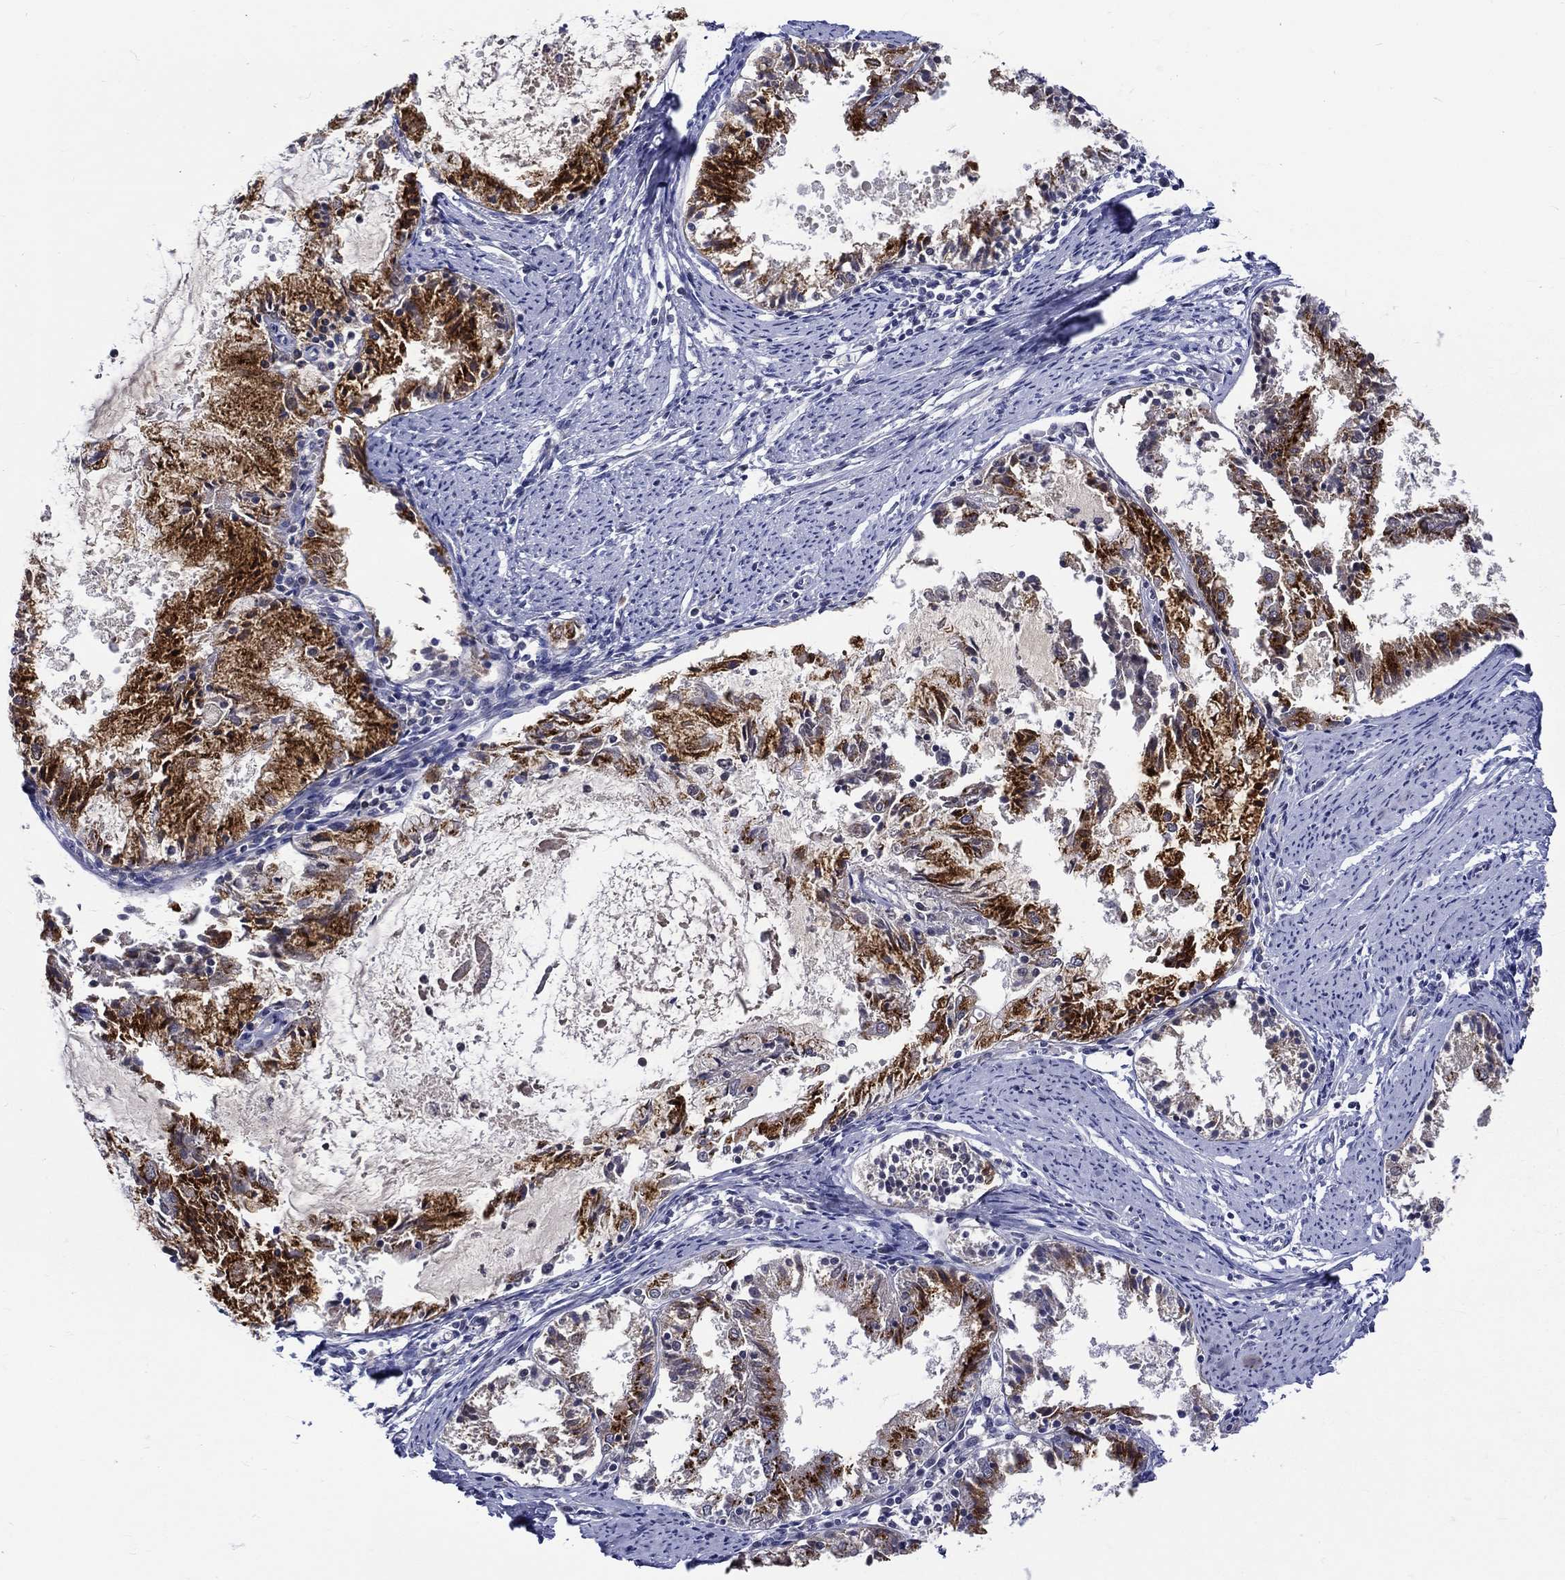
{"staining": {"intensity": "strong", "quantity": ">75%", "location": "cytoplasmic/membranous"}, "tissue": "endometrial cancer", "cell_type": "Tumor cells", "image_type": "cancer", "snomed": [{"axis": "morphology", "description": "Adenocarcinoma, NOS"}, {"axis": "topography", "description": "Endometrium"}], "caption": "The image demonstrates immunohistochemical staining of adenocarcinoma (endometrial). There is strong cytoplasmic/membranous expression is appreciated in approximately >75% of tumor cells.", "gene": "ST6GALNAC1", "patient": {"sex": "female", "age": 57}}